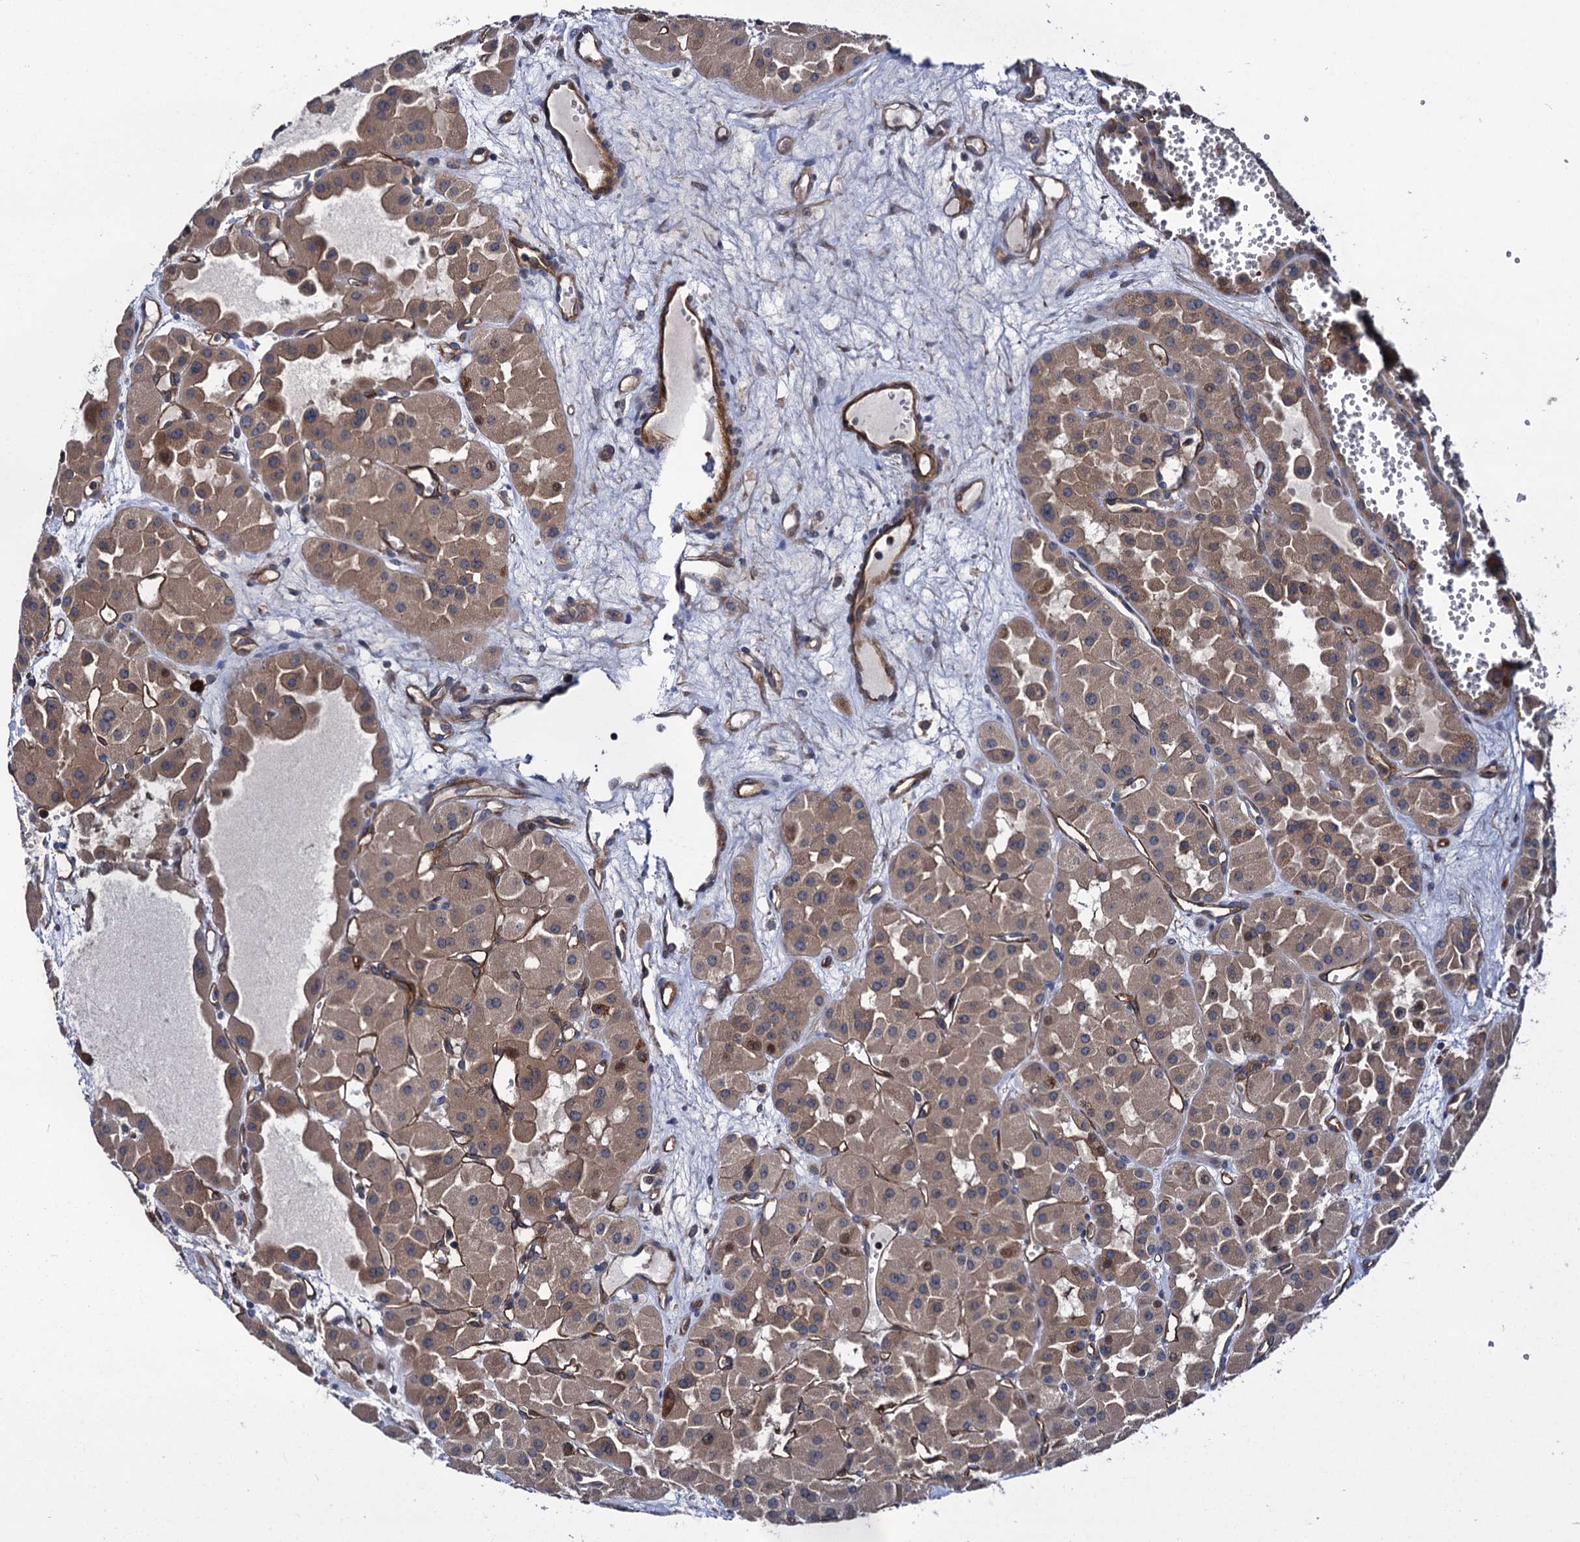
{"staining": {"intensity": "moderate", "quantity": ">75%", "location": "cytoplasmic/membranous"}, "tissue": "renal cancer", "cell_type": "Tumor cells", "image_type": "cancer", "snomed": [{"axis": "morphology", "description": "Carcinoma, NOS"}, {"axis": "topography", "description": "Kidney"}], "caption": "Immunohistochemical staining of human renal carcinoma shows moderate cytoplasmic/membranous protein expression in about >75% of tumor cells.", "gene": "KXD1", "patient": {"sex": "female", "age": 75}}